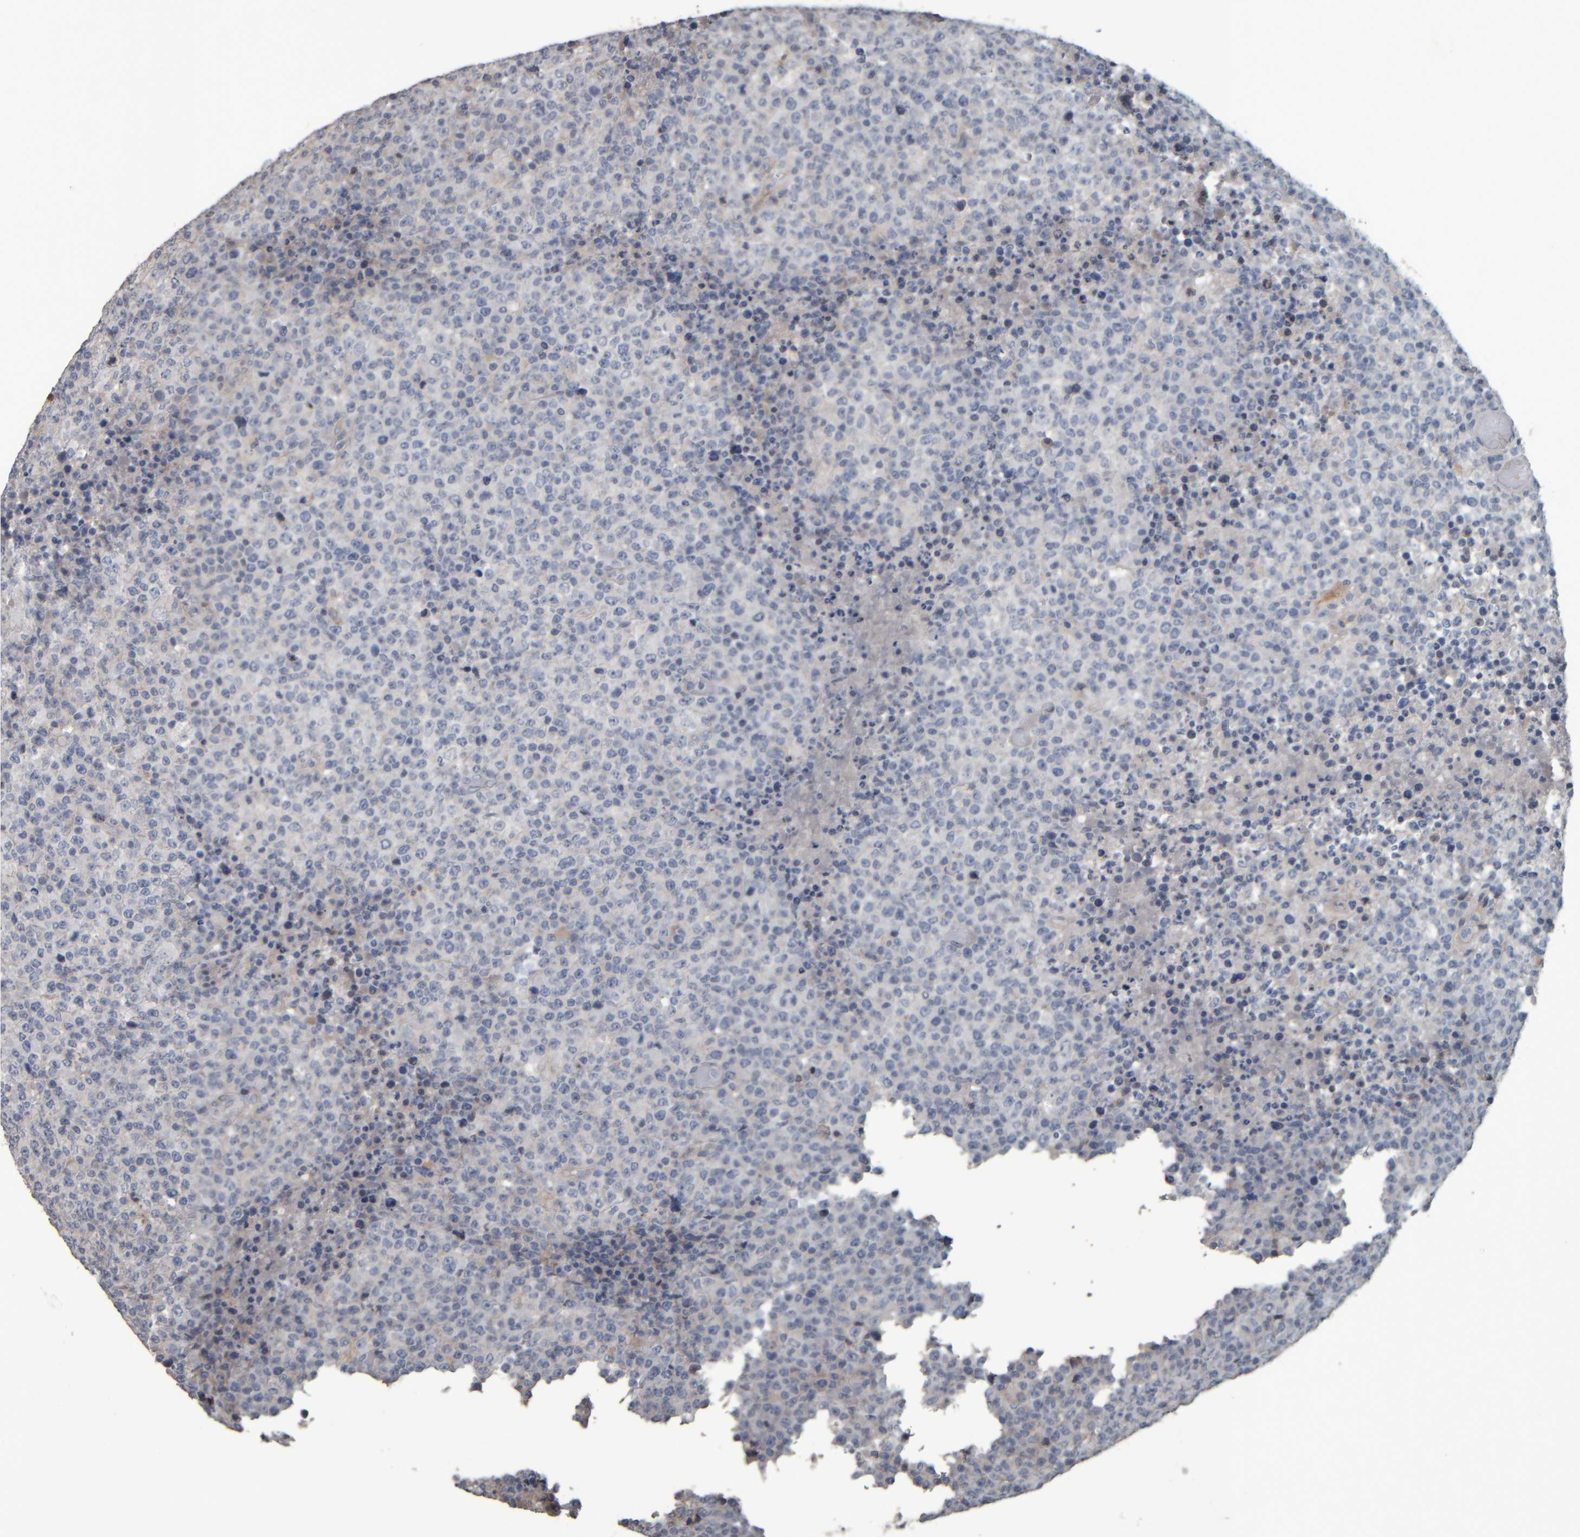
{"staining": {"intensity": "negative", "quantity": "none", "location": "none"}, "tissue": "lymphoma", "cell_type": "Tumor cells", "image_type": "cancer", "snomed": [{"axis": "morphology", "description": "Malignant lymphoma, non-Hodgkin's type, High grade"}, {"axis": "topography", "description": "Lymph node"}], "caption": "High-grade malignant lymphoma, non-Hodgkin's type stained for a protein using IHC reveals no staining tumor cells.", "gene": "CAVIN4", "patient": {"sex": "male", "age": 13}}